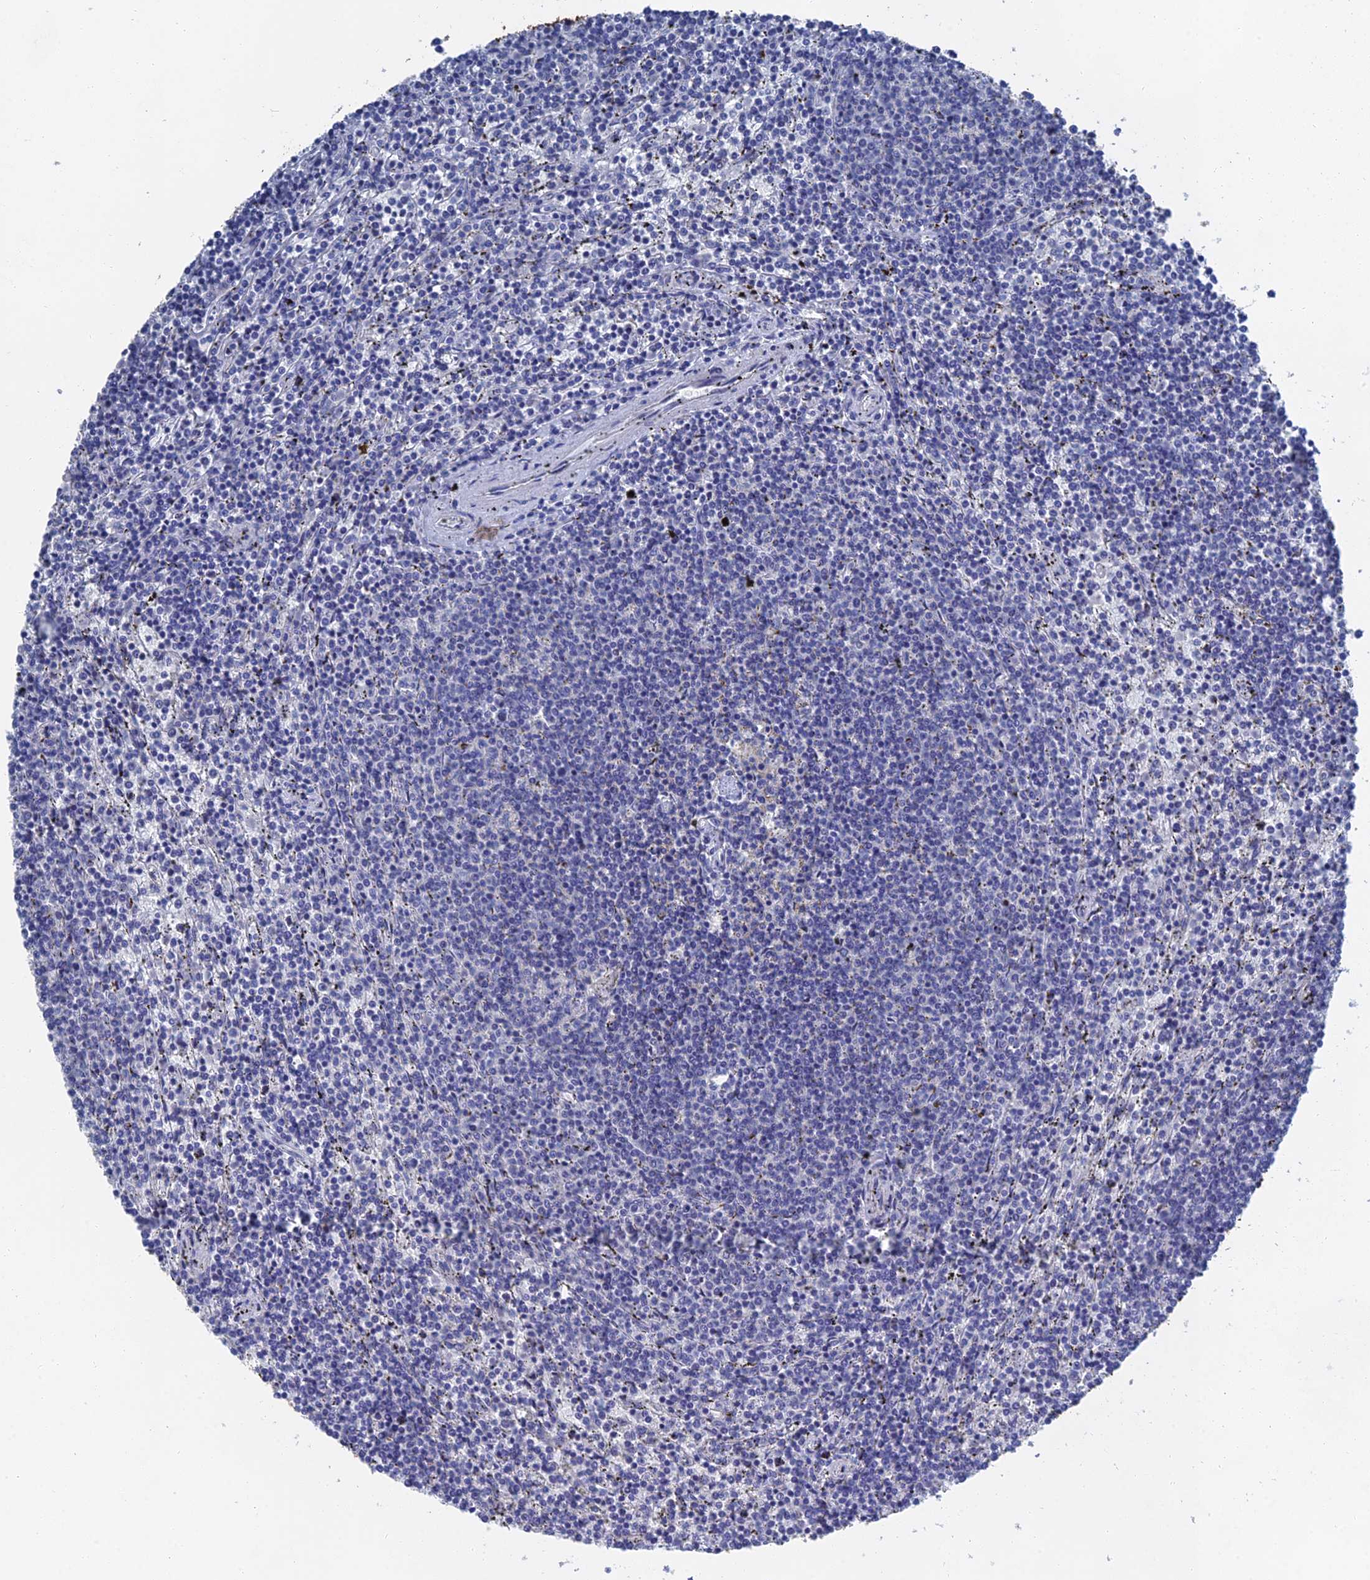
{"staining": {"intensity": "negative", "quantity": "none", "location": "none"}, "tissue": "lymphoma", "cell_type": "Tumor cells", "image_type": "cancer", "snomed": [{"axis": "morphology", "description": "Malignant lymphoma, non-Hodgkin's type, Low grade"}, {"axis": "topography", "description": "Spleen"}], "caption": "There is no significant expression in tumor cells of lymphoma.", "gene": "GFAP", "patient": {"sex": "female", "age": 50}}